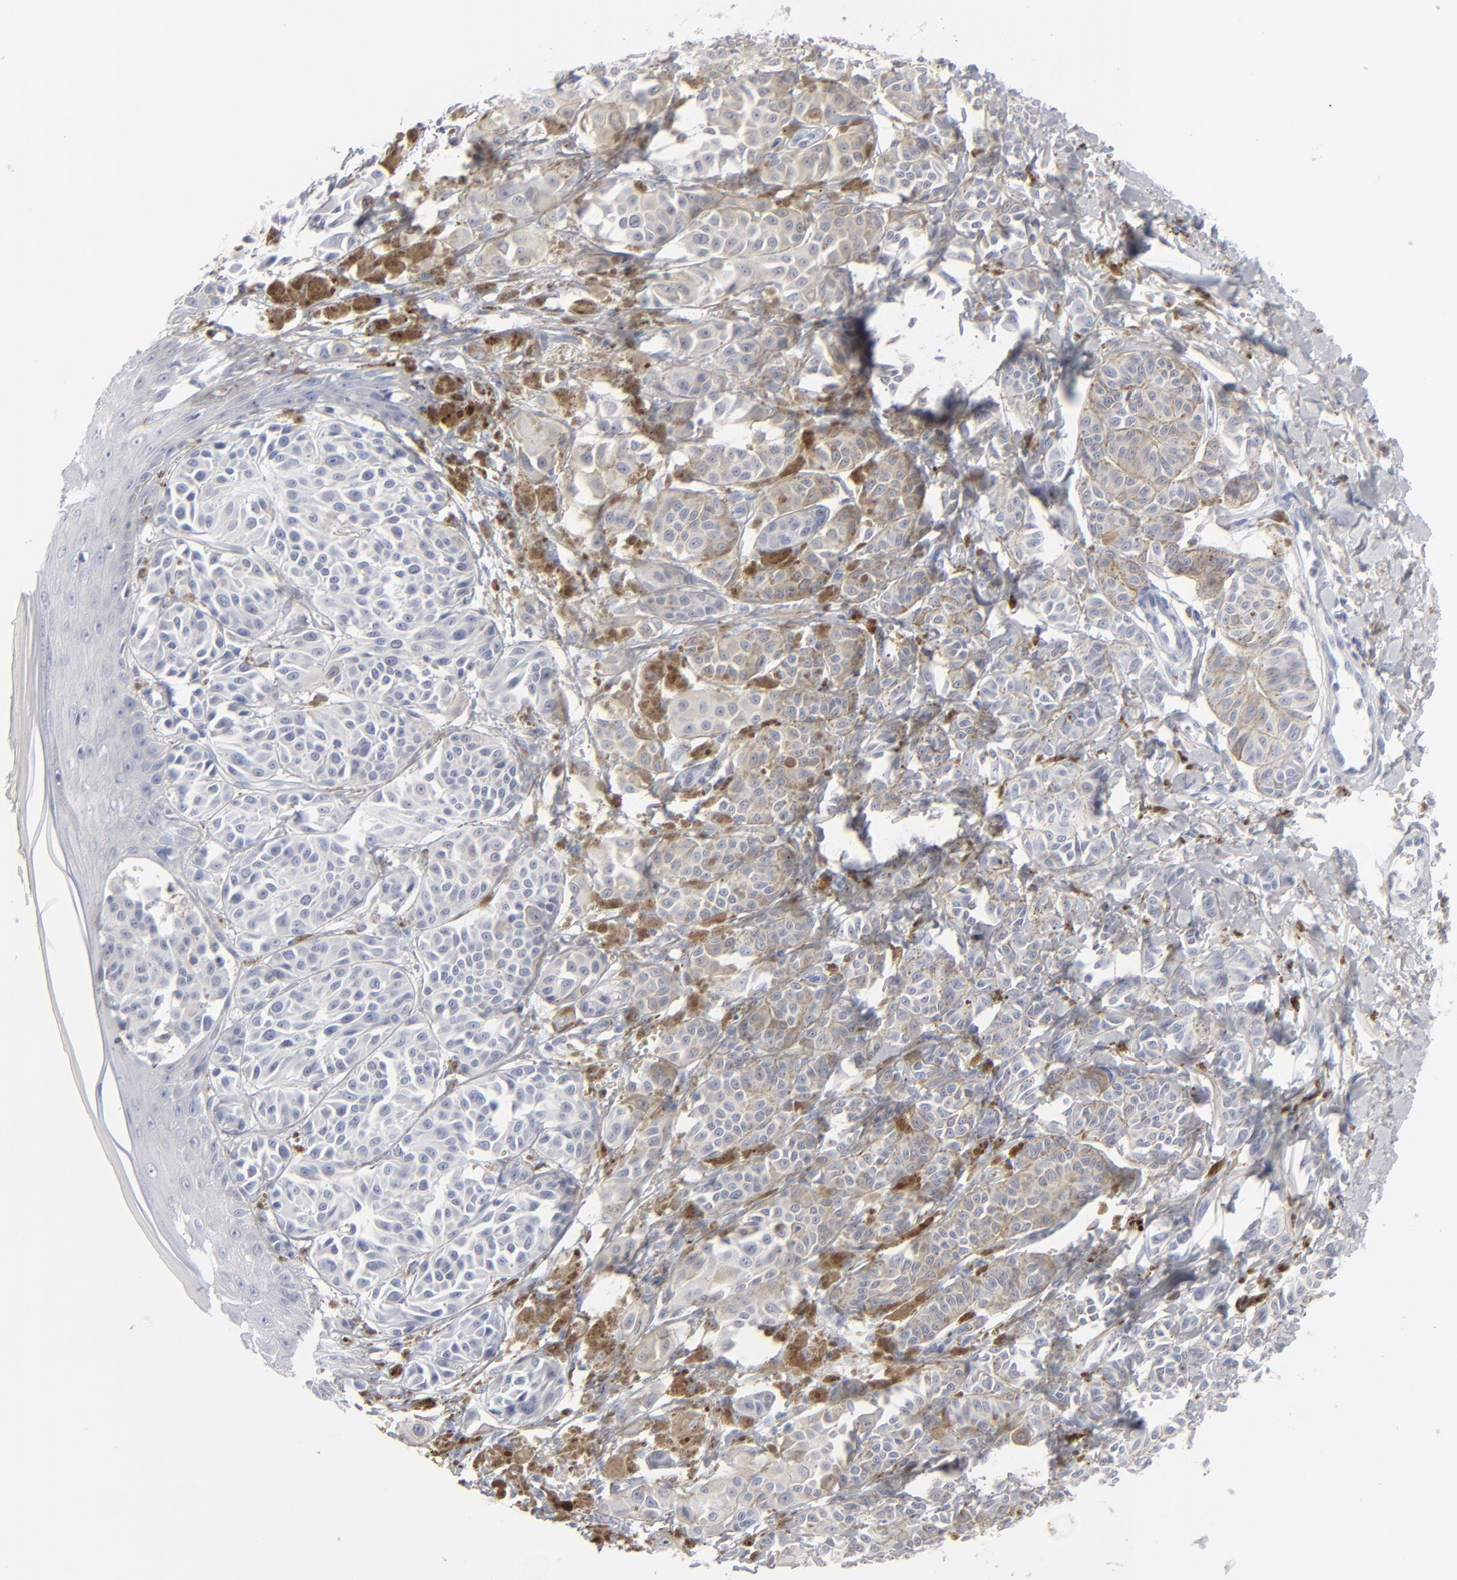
{"staining": {"intensity": "negative", "quantity": "none", "location": "none"}, "tissue": "melanoma", "cell_type": "Tumor cells", "image_type": "cancer", "snomed": [{"axis": "morphology", "description": "Malignant melanoma, NOS"}, {"axis": "topography", "description": "Skin"}], "caption": "High power microscopy histopathology image of an immunohistochemistry (IHC) image of melanoma, revealing no significant expression in tumor cells. (DAB immunohistochemistry, high magnification).", "gene": "MSLN", "patient": {"sex": "male", "age": 76}}